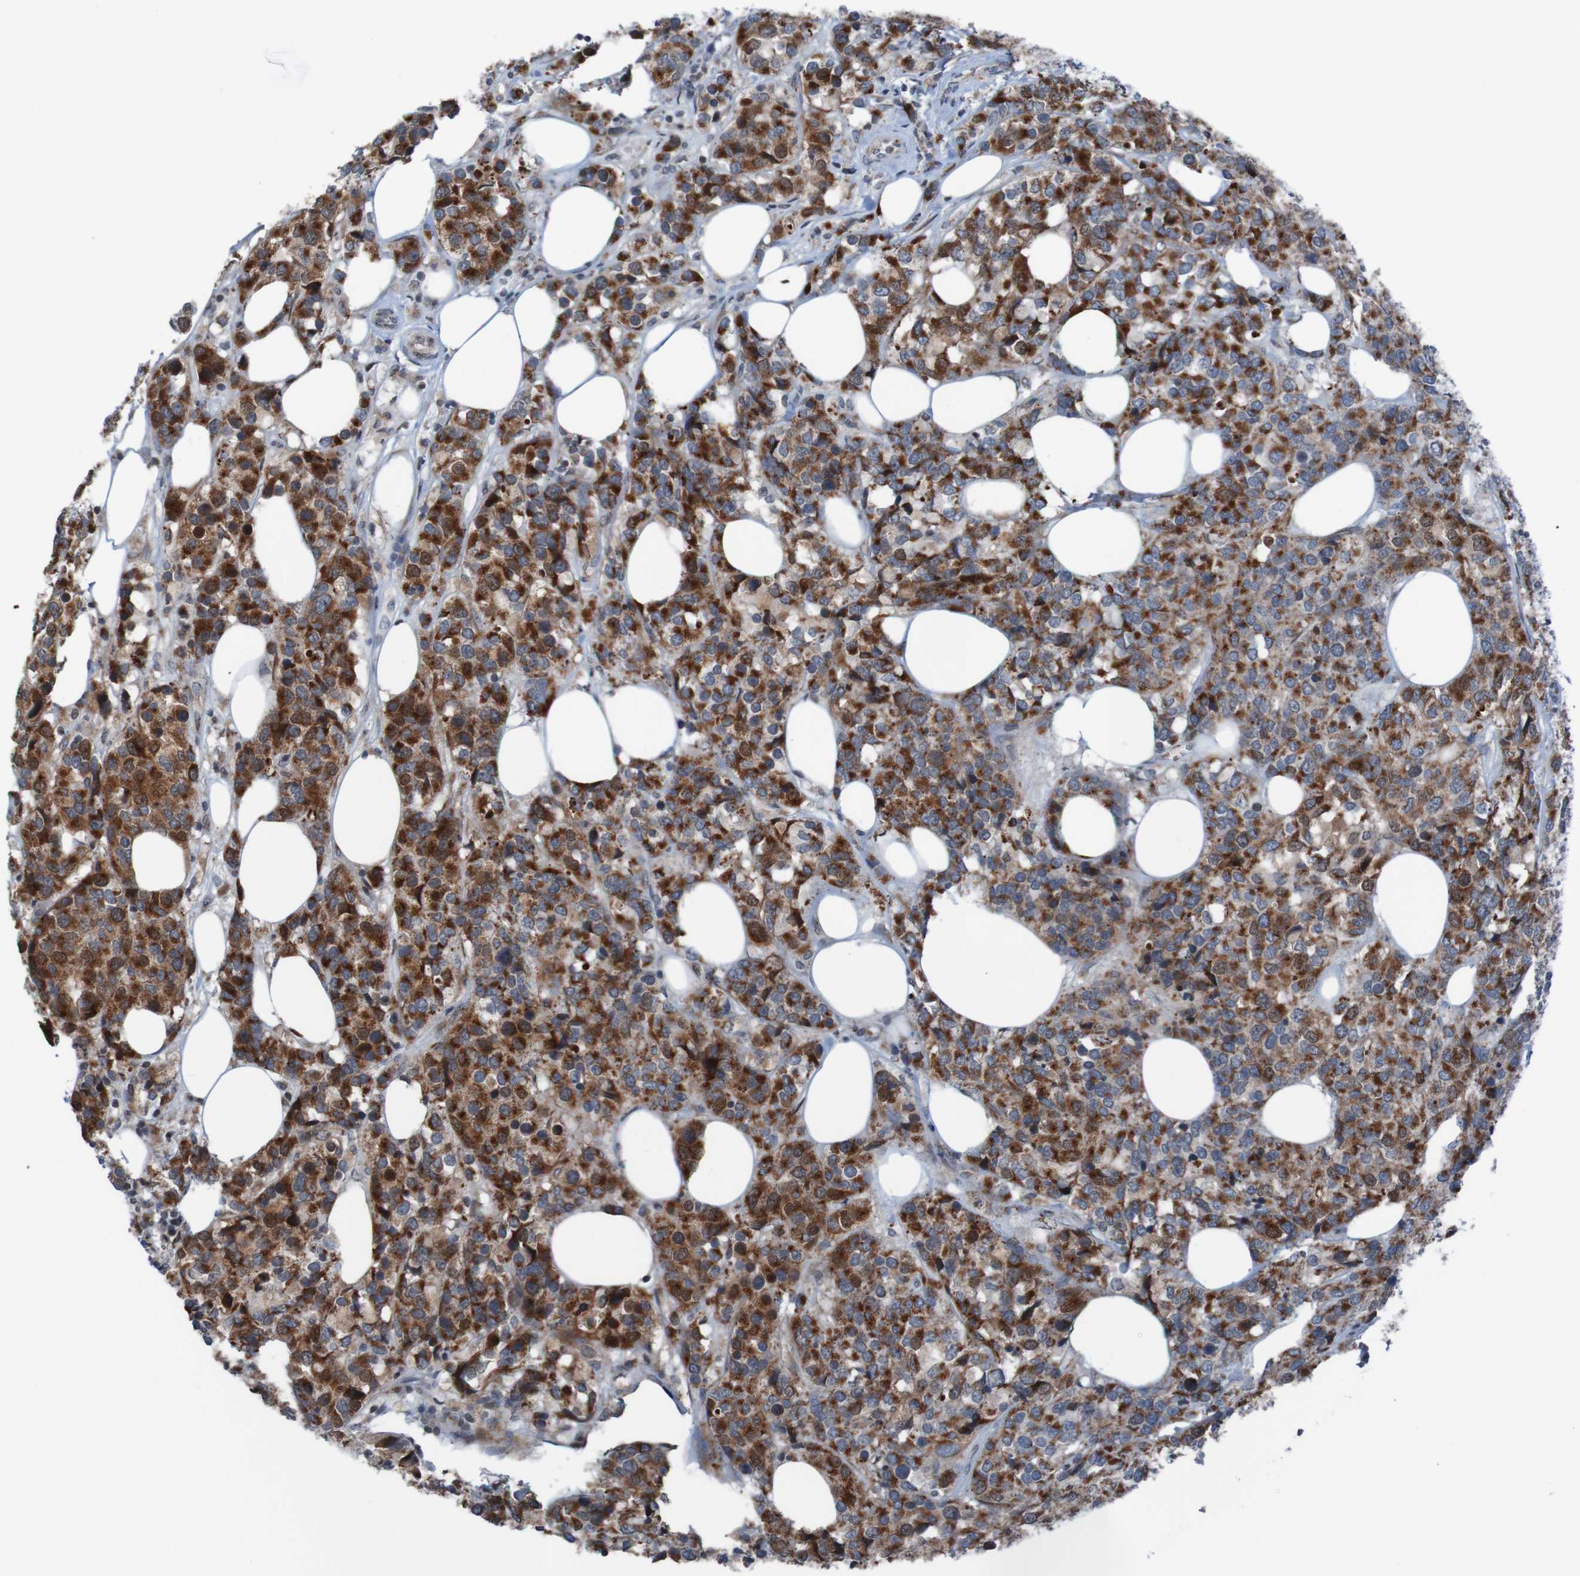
{"staining": {"intensity": "strong", "quantity": ">75%", "location": "cytoplasmic/membranous"}, "tissue": "breast cancer", "cell_type": "Tumor cells", "image_type": "cancer", "snomed": [{"axis": "morphology", "description": "Lobular carcinoma"}, {"axis": "topography", "description": "Breast"}], "caption": "Human breast cancer stained with a protein marker displays strong staining in tumor cells.", "gene": "UNG", "patient": {"sex": "female", "age": 59}}